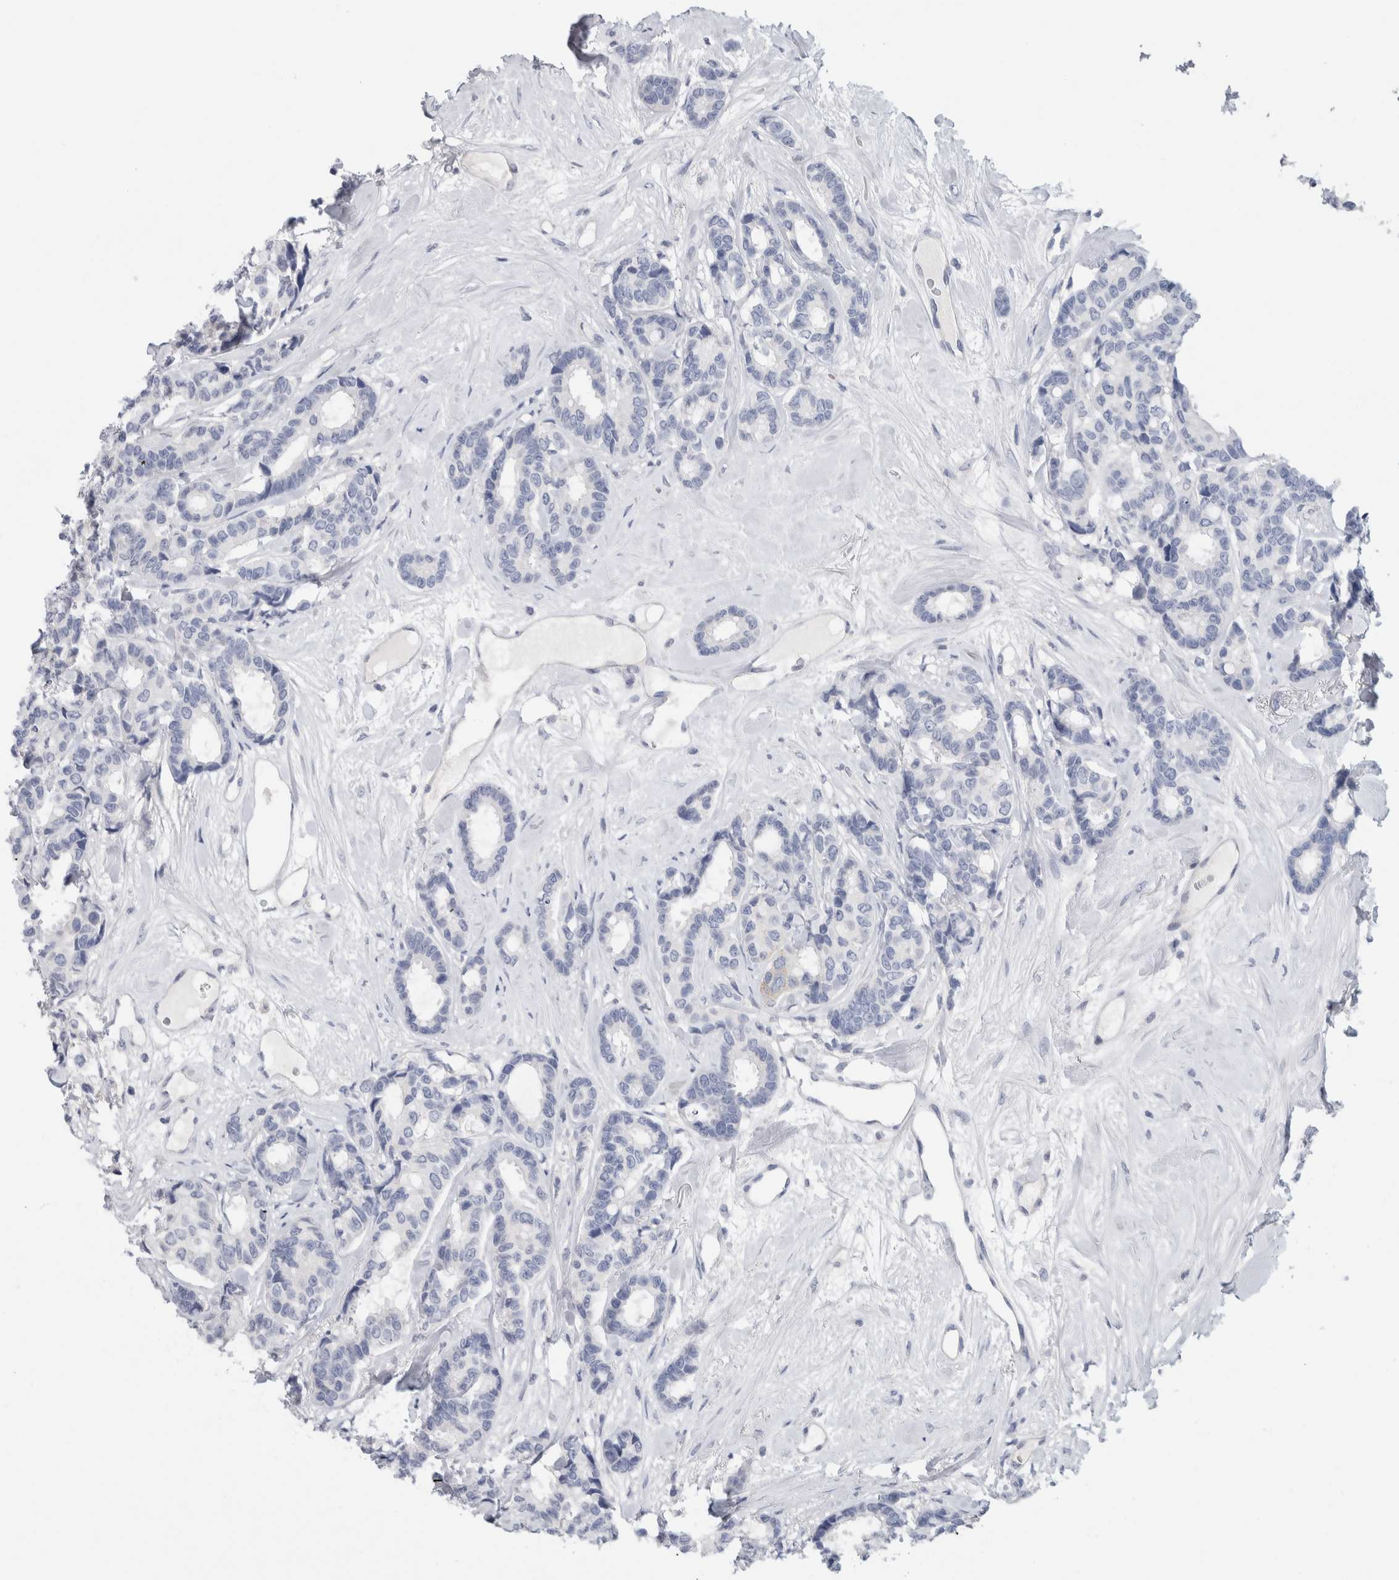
{"staining": {"intensity": "negative", "quantity": "none", "location": "none"}, "tissue": "breast cancer", "cell_type": "Tumor cells", "image_type": "cancer", "snomed": [{"axis": "morphology", "description": "Duct carcinoma"}, {"axis": "topography", "description": "Breast"}], "caption": "IHC photomicrograph of neoplastic tissue: intraductal carcinoma (breast) stained with DAB (3,3'-diaminobenzidine) shows no significant protein expression in tumor cells.", "gene": "TARBP1", "patient": {"sex": "female", "age": 87}}